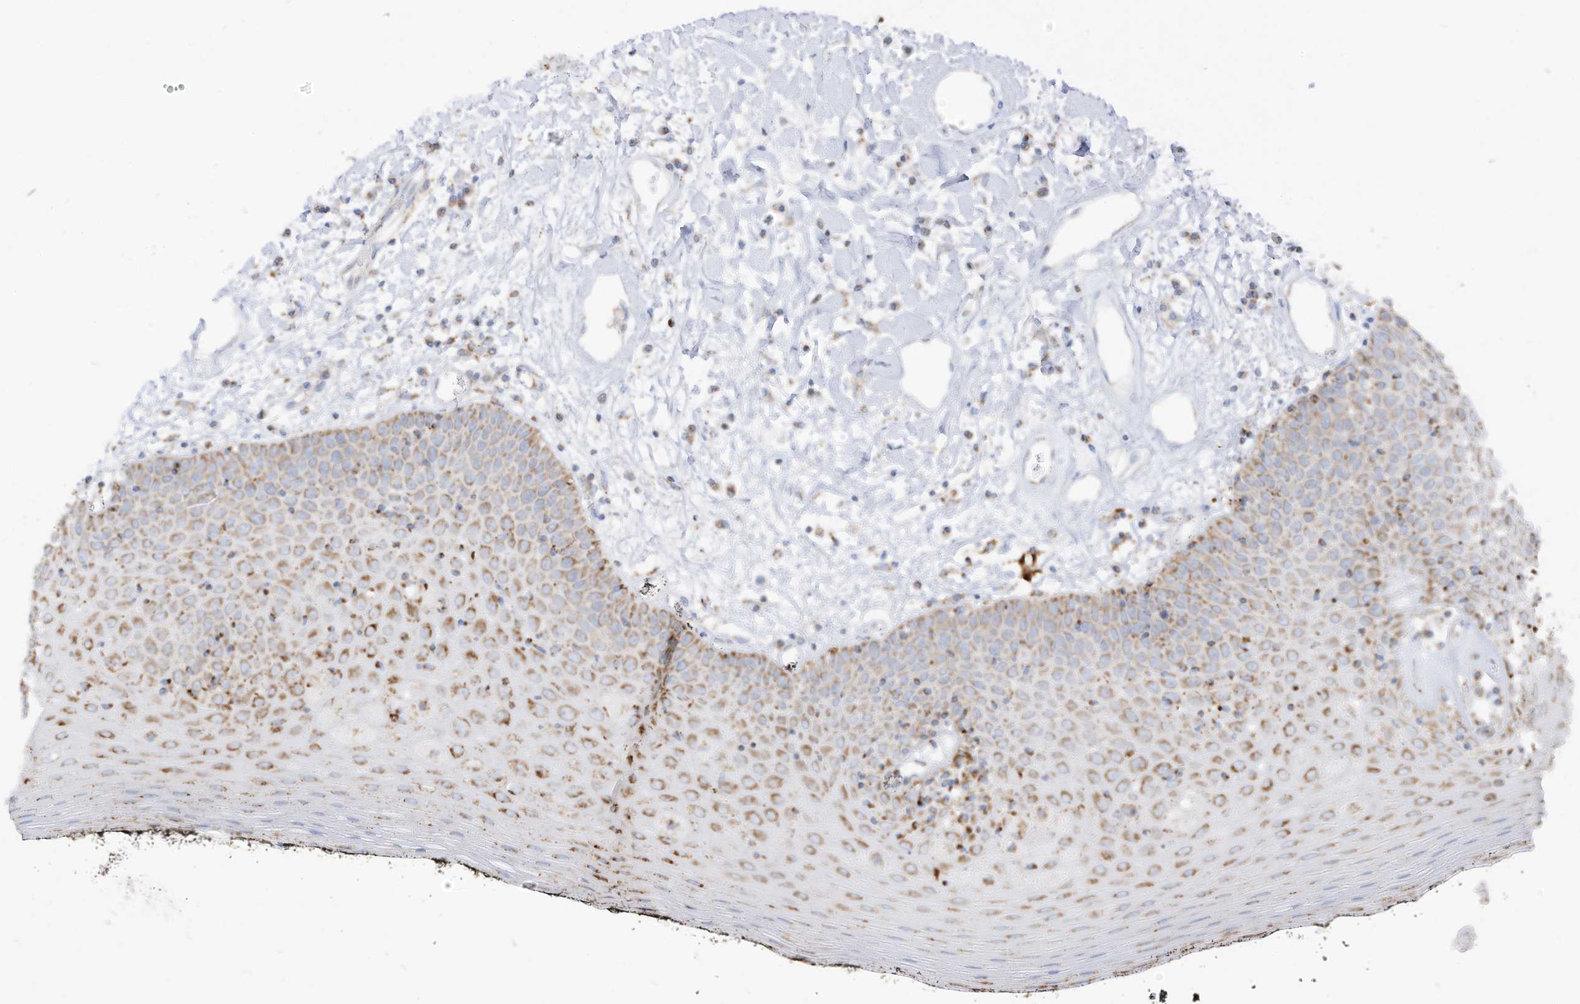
{"staining": {"intensity": "moderate", "quantity": "25%-75%", "location": "cytoplasmic/membranous"}, "tissue": "oral mucosa", "cell_type": "Squamous epithelial cells", "image_type": "normal", "snomed": [{"axis": "morphology", "description": "Normal tissue, NOS"}, {"axis": "topography", "description": "Oral tissue"}], "caption": "Brown immunohistochemical staining in normal oral mucosa reveals moderate cytoplasmic/membranous expression in about 25%-75% of squamous epithelial cells. (DAB (3,3'-diaminobenzidine) IHC, brown staining for protein, blue staining for nuclei).", "gene": "ETHE1", "patient": {"sex": "male", "age": 74}}